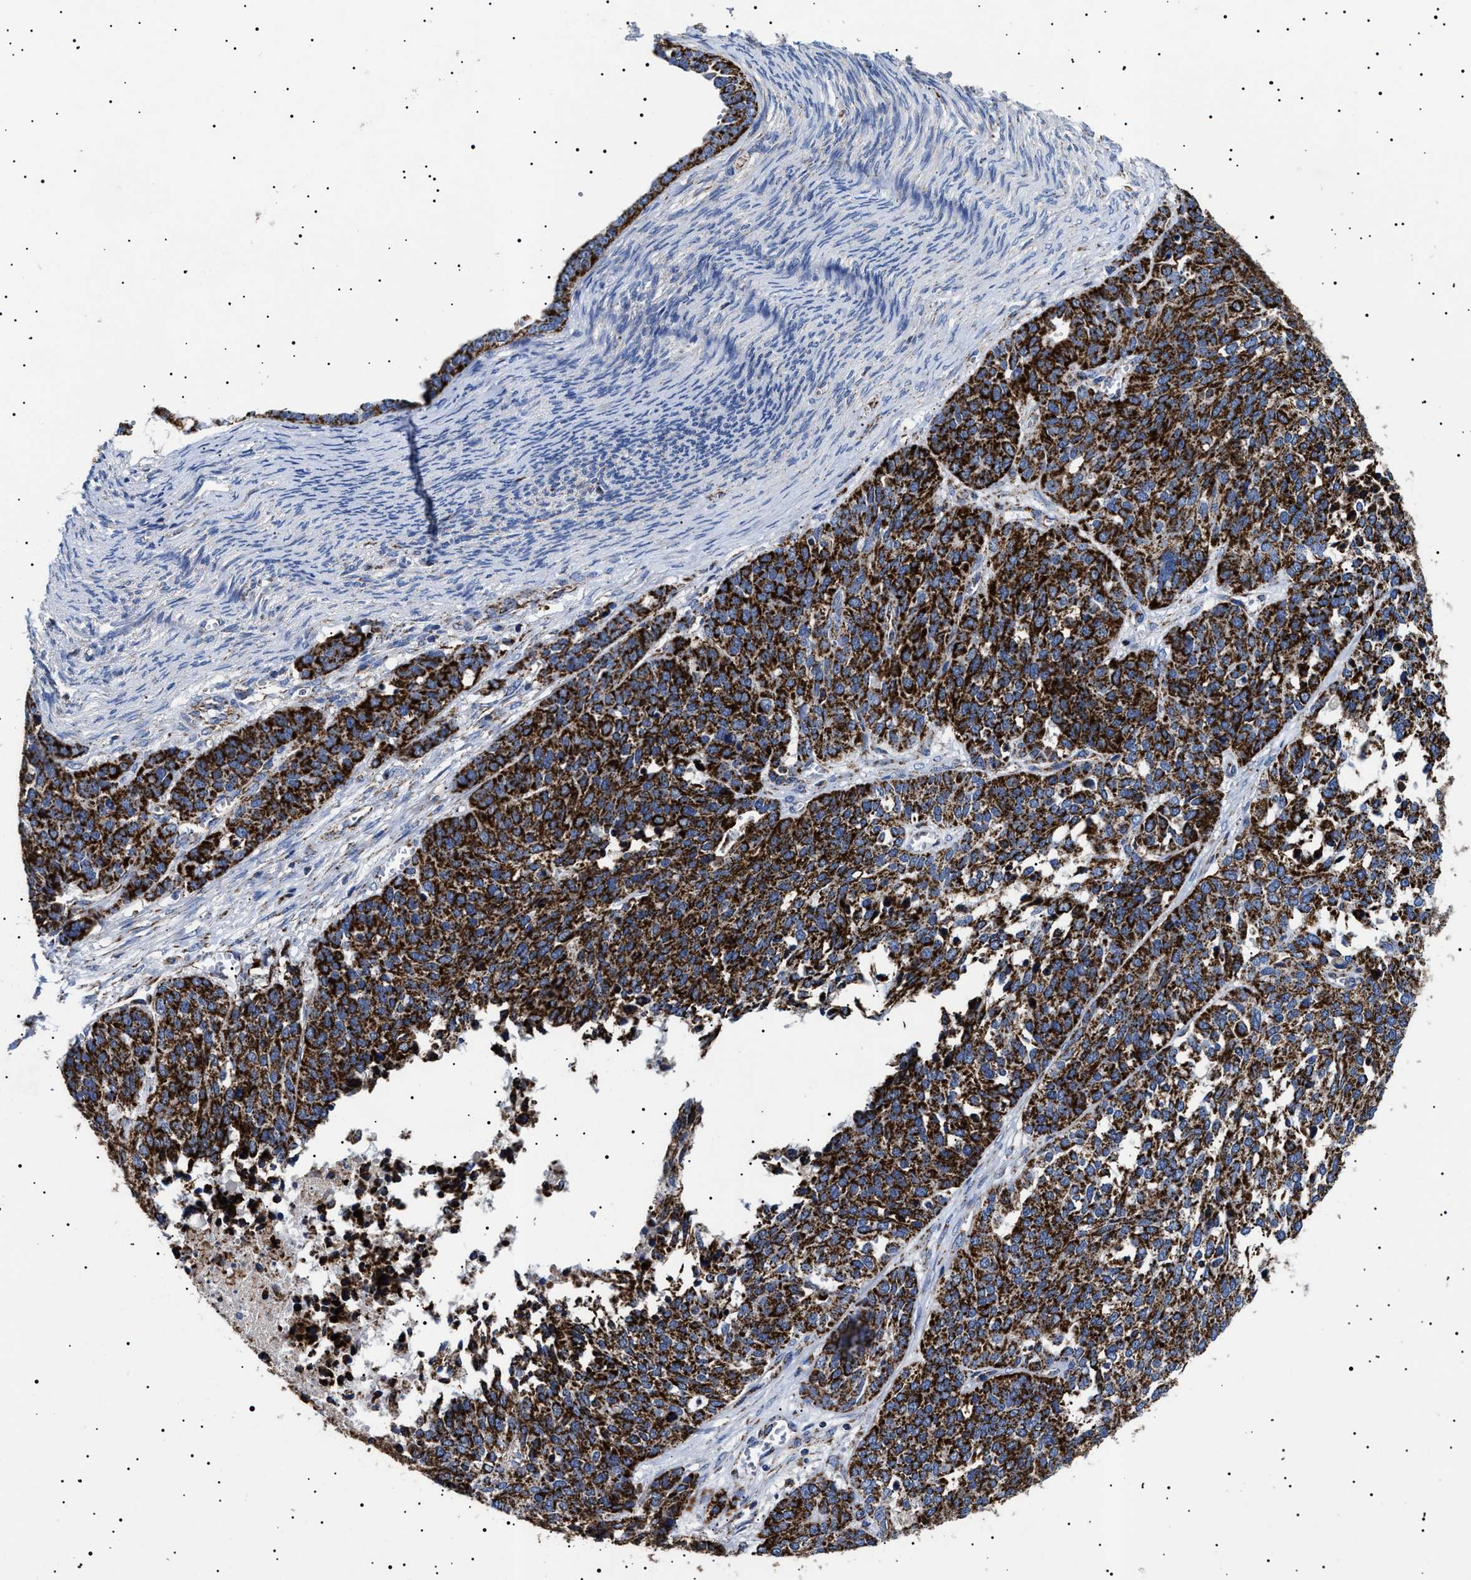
{"staining": {"intensity": "strong", "quantity": ">75%", "location": "cytoplasmic/membranous"}, "tissue": "ovarian cancer", "cell_type": "Tumor cells", "image_type": "cancer", "snomed": [{"axis": "morphology", "description": "Cystadenocarcinoma, serous, NOS"}, {"axis": "topography", "description": "Ovary"}], "caption": "Ovarian cancer (serous cystadenocarcinoma) stained with DAB immunohistochemistry displays high levels of strong cytoplasmic/membranous staining in approximately >75% of tumor cells.", "gene": "CHRDL2", "patient": {"sex": "female", "age": 44}}